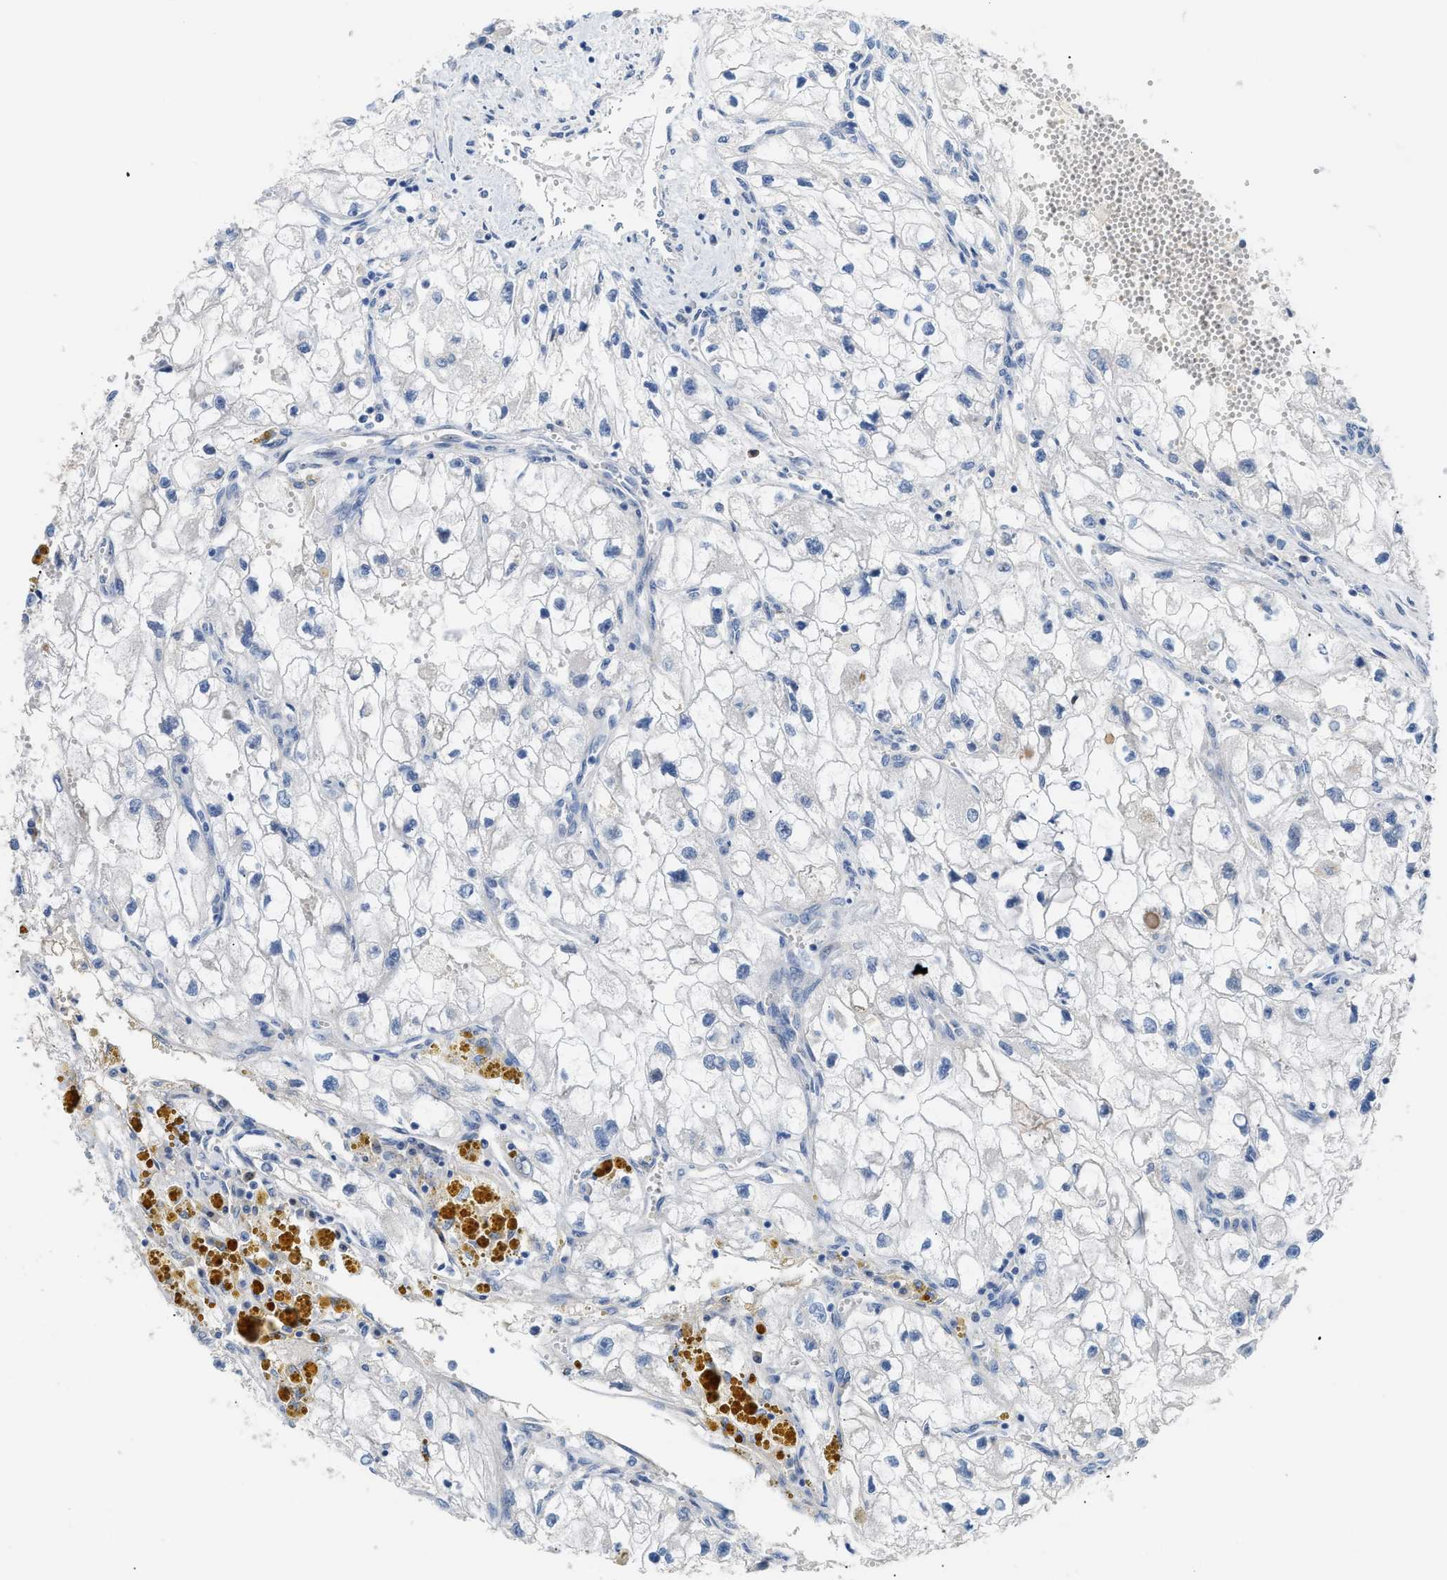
{"staining": {"intensity": "negative", "quantity": "none", "location": "none"}, "tissue": "renal cancer", "cell_type": "Tumor cells", "image_type": "cancer", "snomed": [{"axis": "morphology", "description": "Adenocarcinoma, NOS"}, {"axis": "topography", "description": "Kidney"}], "caption": "Tumor cells are negative for brown protein staining in renal cancer.", "gene": "TFPI", "patient": {"sex": "female", "age": 70}}